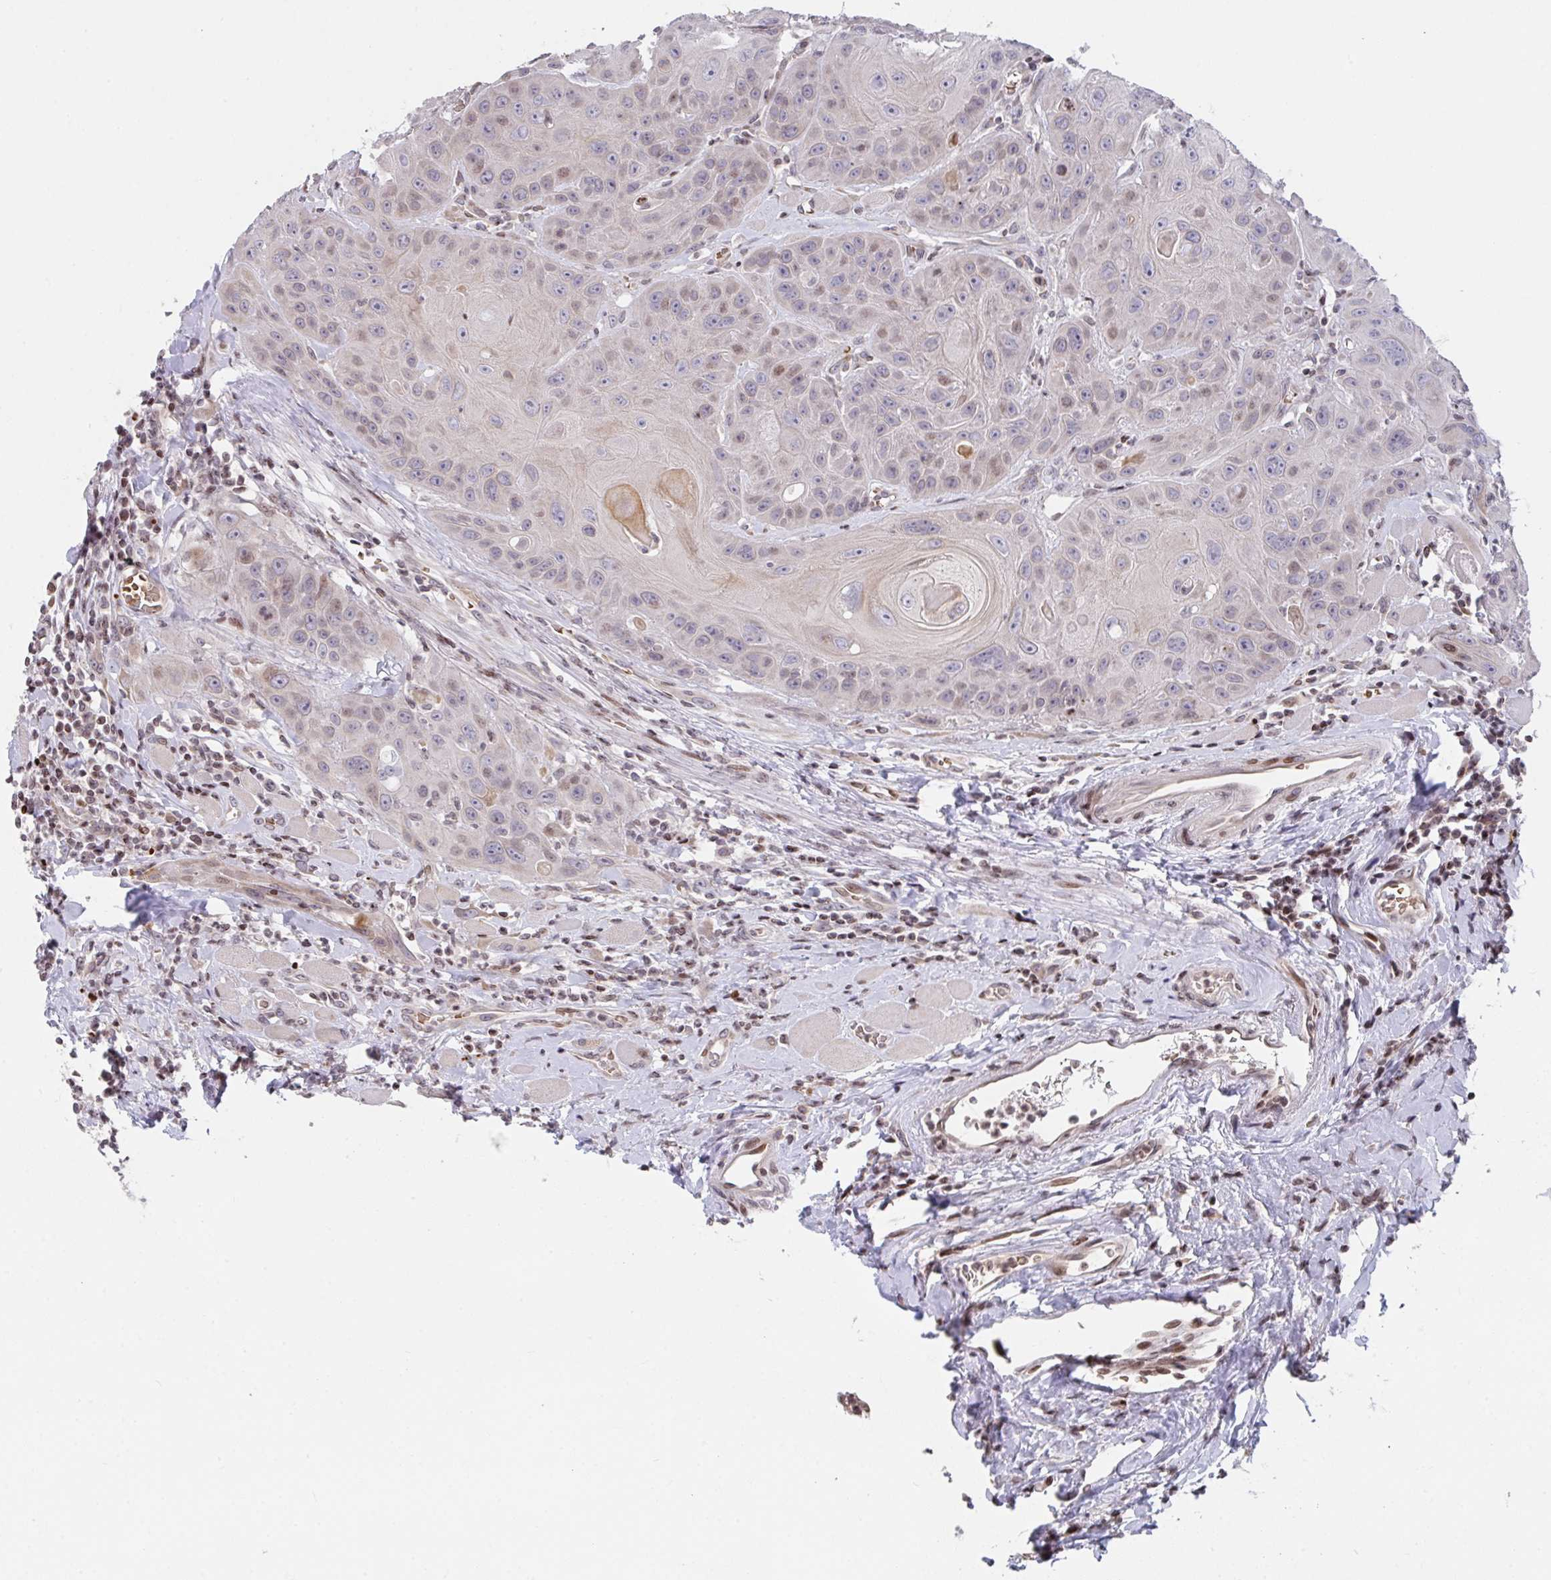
{"staining": {"intensity": "weak", "quantity": "<25%", "location": "cytoplasmic/membranous,nuclear"}, "tissue": "head and neck cancer", "cell_type": "Tumor cells", "image_type": "cancer", "snomed": [{"axis": "morphology", "description": "Squamous cell carcinoma, NOS"}, {"axis": "topography", "description": "Head-Neck"}], "caption": "This is an immunohistochemistry (IHC) micrograph of human head and neck cancer. There is no expression in tumor cells.", "gene": "PCDHB8", "patient": {"sex": "female", "age": 59}}